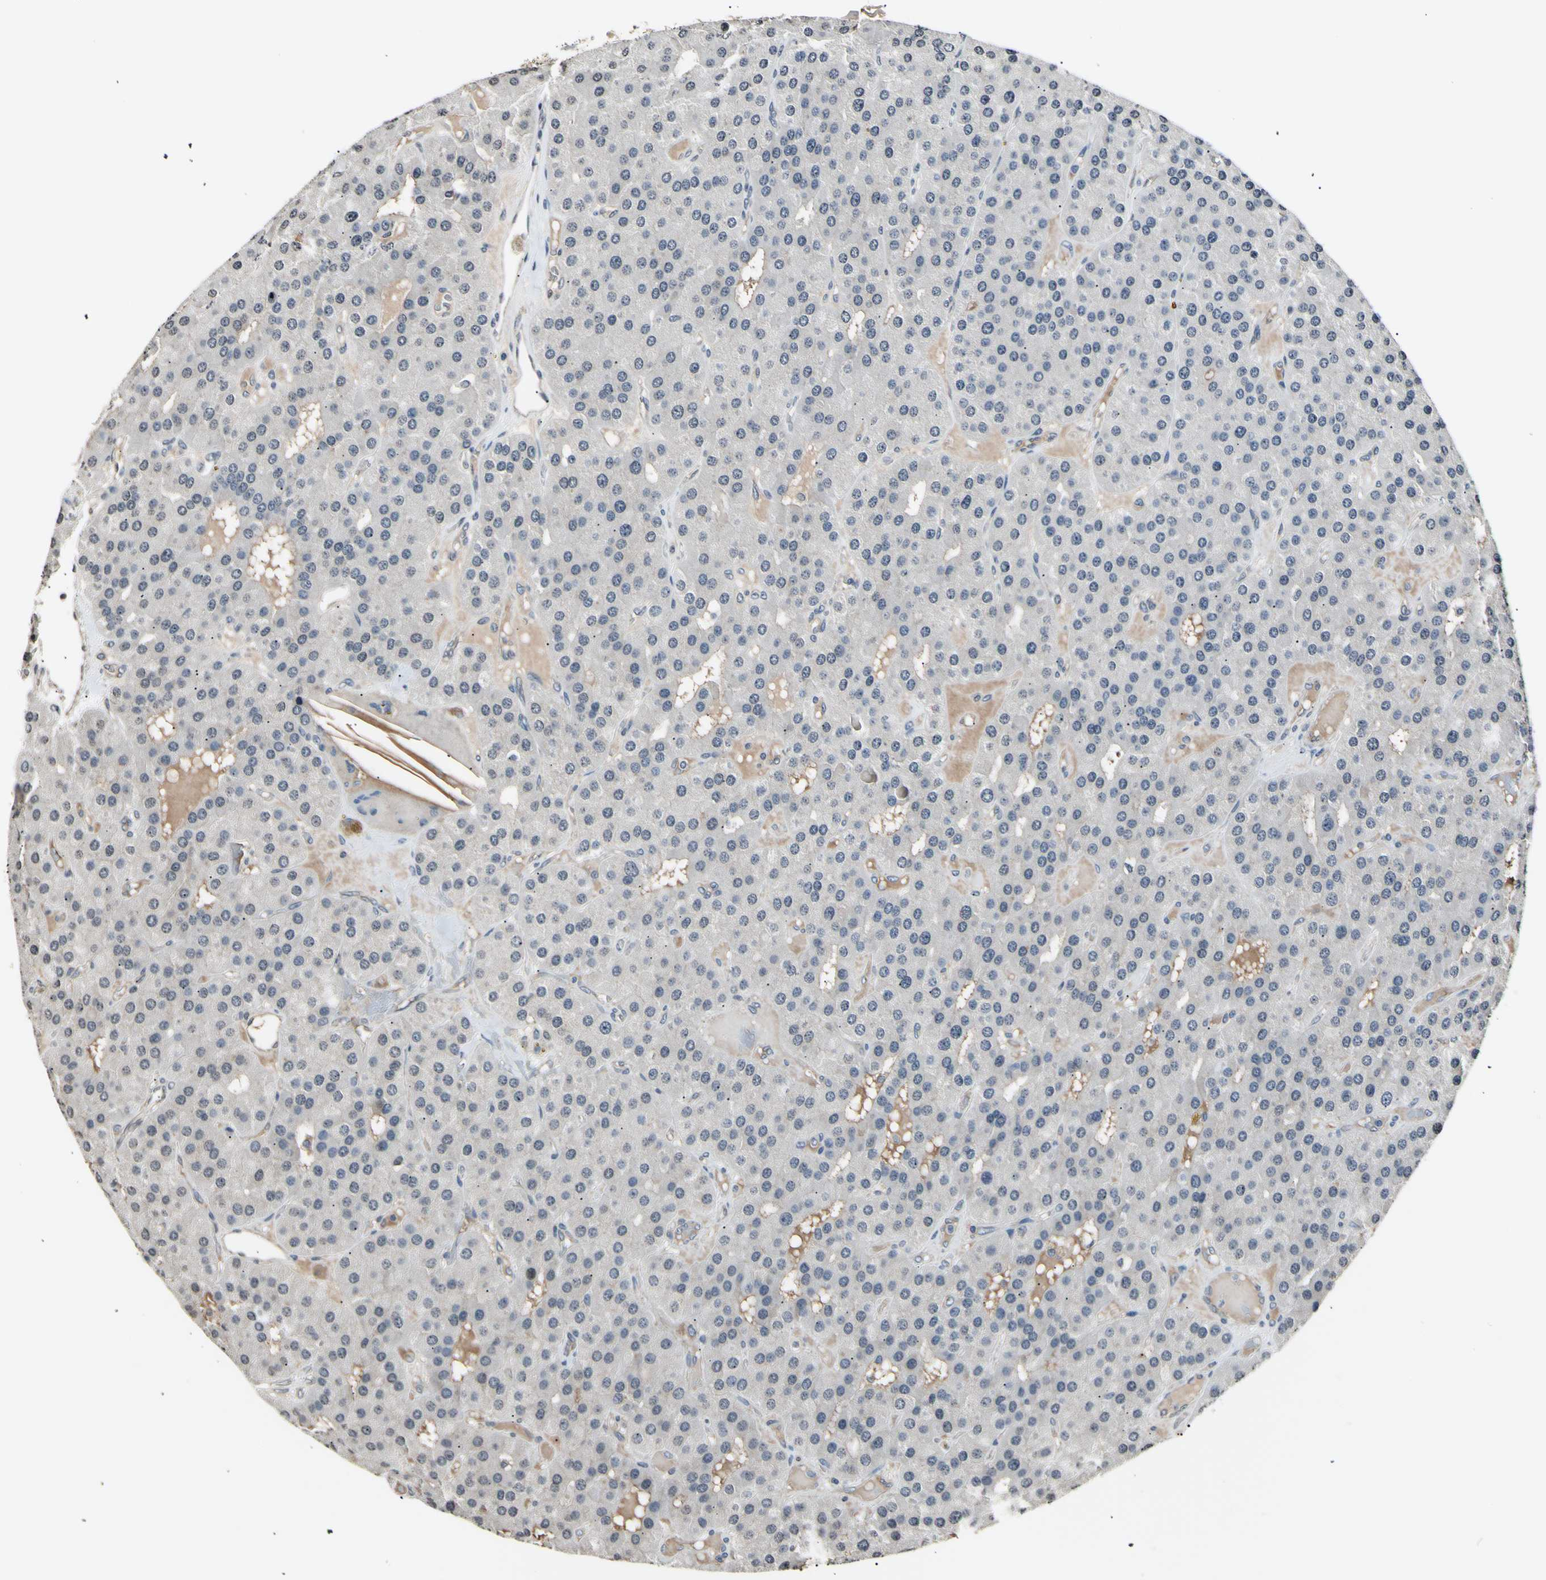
{"staining": {"intensity": "negative", "quantity": "none", "location": "none"}, "tissue": "parathyroid gland", "cell_type": "Glandular cells", "image_type": "normal", "snomed": [{"axis": "morphology", "description": "Normal tissue, NOS"}, {"axis": "morphology", "description": "Adenoma, NOS"}, {"axis": "topography", "description": "Parathyroid gland"}], "caption": "The histopathology image displays no staining of glandular cells in unremarkable parathyroid gland.", "gene": "AK1", "patient": {"sex": "female", "age": 86}}